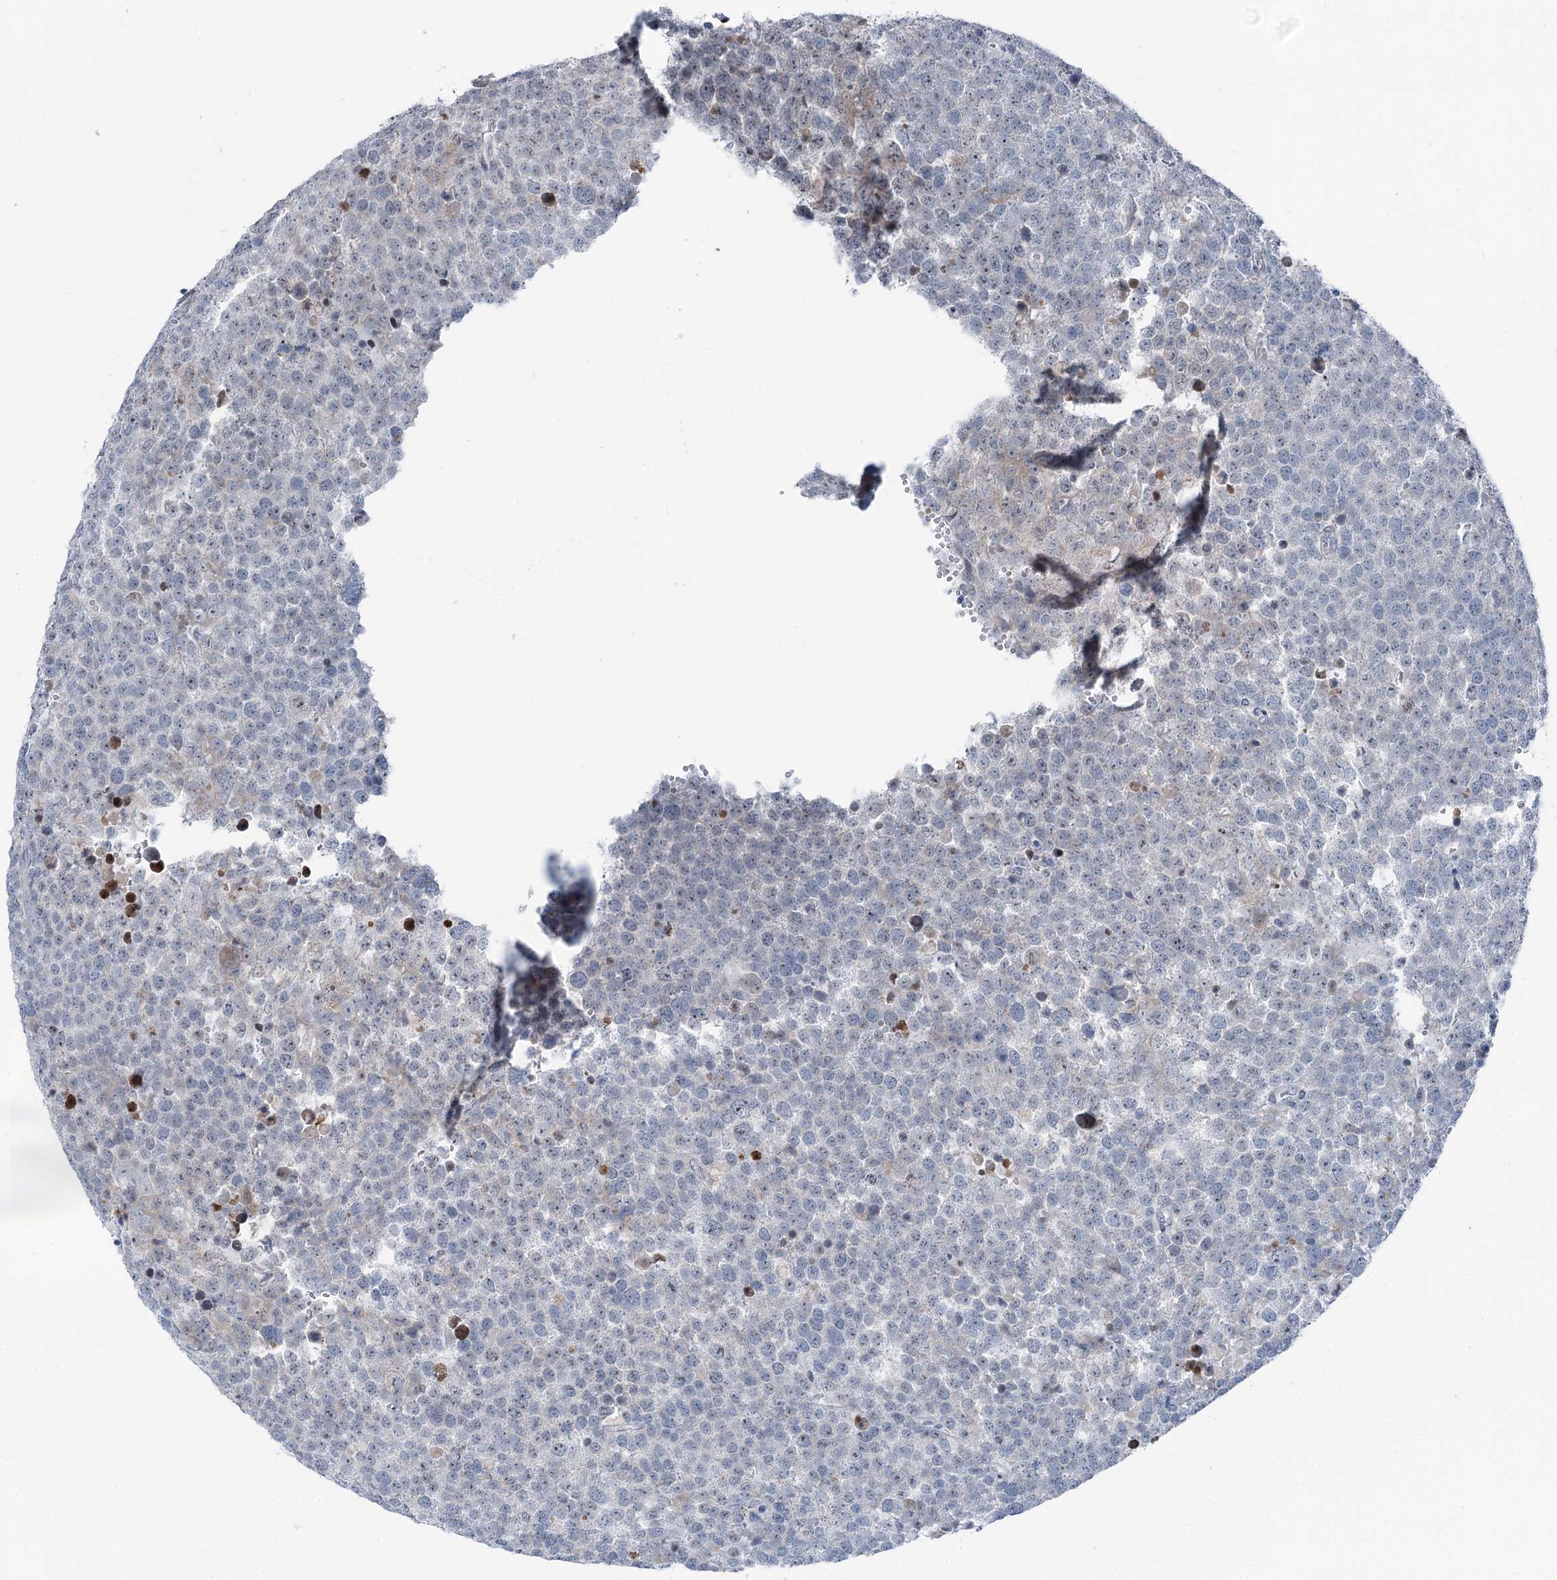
{"staining": {"intensity": "negative", "quantity": "none", "location": "none"}, "tissue": "testis cancer", "cell_type": "Tumor cells", "image_type": "cancer", "snomed": [{"axis": "morphology", "description": "Seminoma, NOS"}, {"axis": "topography", "description": "Testis"}], "caption": "Tumor cells are negative for protein expression in human testis cancer (seminoma).", "gene": "STEEP1", "patient": {"sex": "male", "age": 71}}